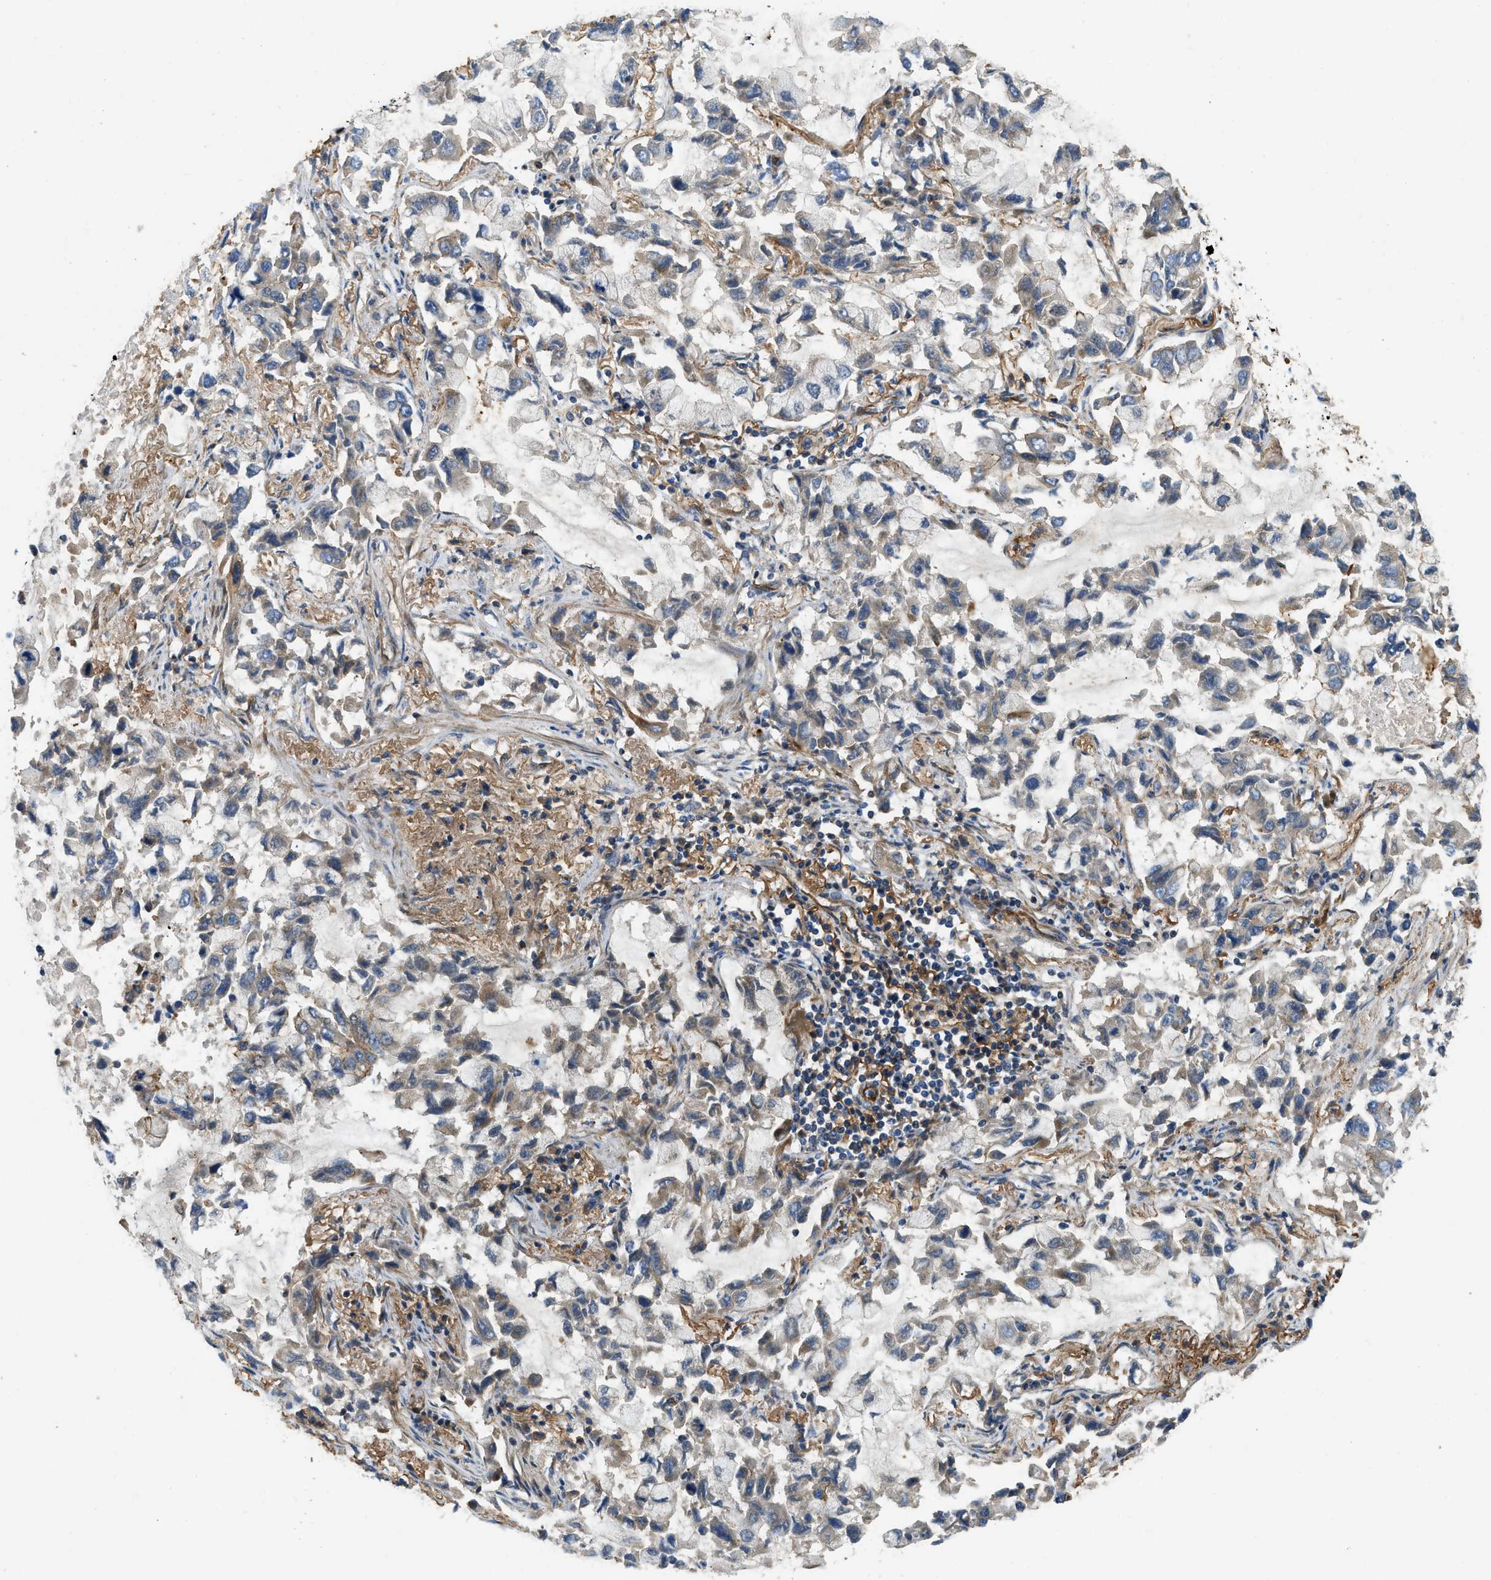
{"staining": {"intensity": "weak", "quantity": "25%-75%", "location": "cytoplasmic/membranous"}, "tissue": "lung cancer", "cell_type": "Tumor cells", "image_type": "cancer", "snomed": [{"axis": "morphology", "description": "Adenocarcinoma, NOS"}, {"axis": "topography", "description": "Lung"}], "caption": "Adenocarcinoma (lung) was stained to show a protein in brown. There is low levels of weak cytoplasmic/membranous staining in approximately 25%-75% of tumor cells.", "gene": "NYNRIN", "patient": {"sex": "male", "age": 64}}